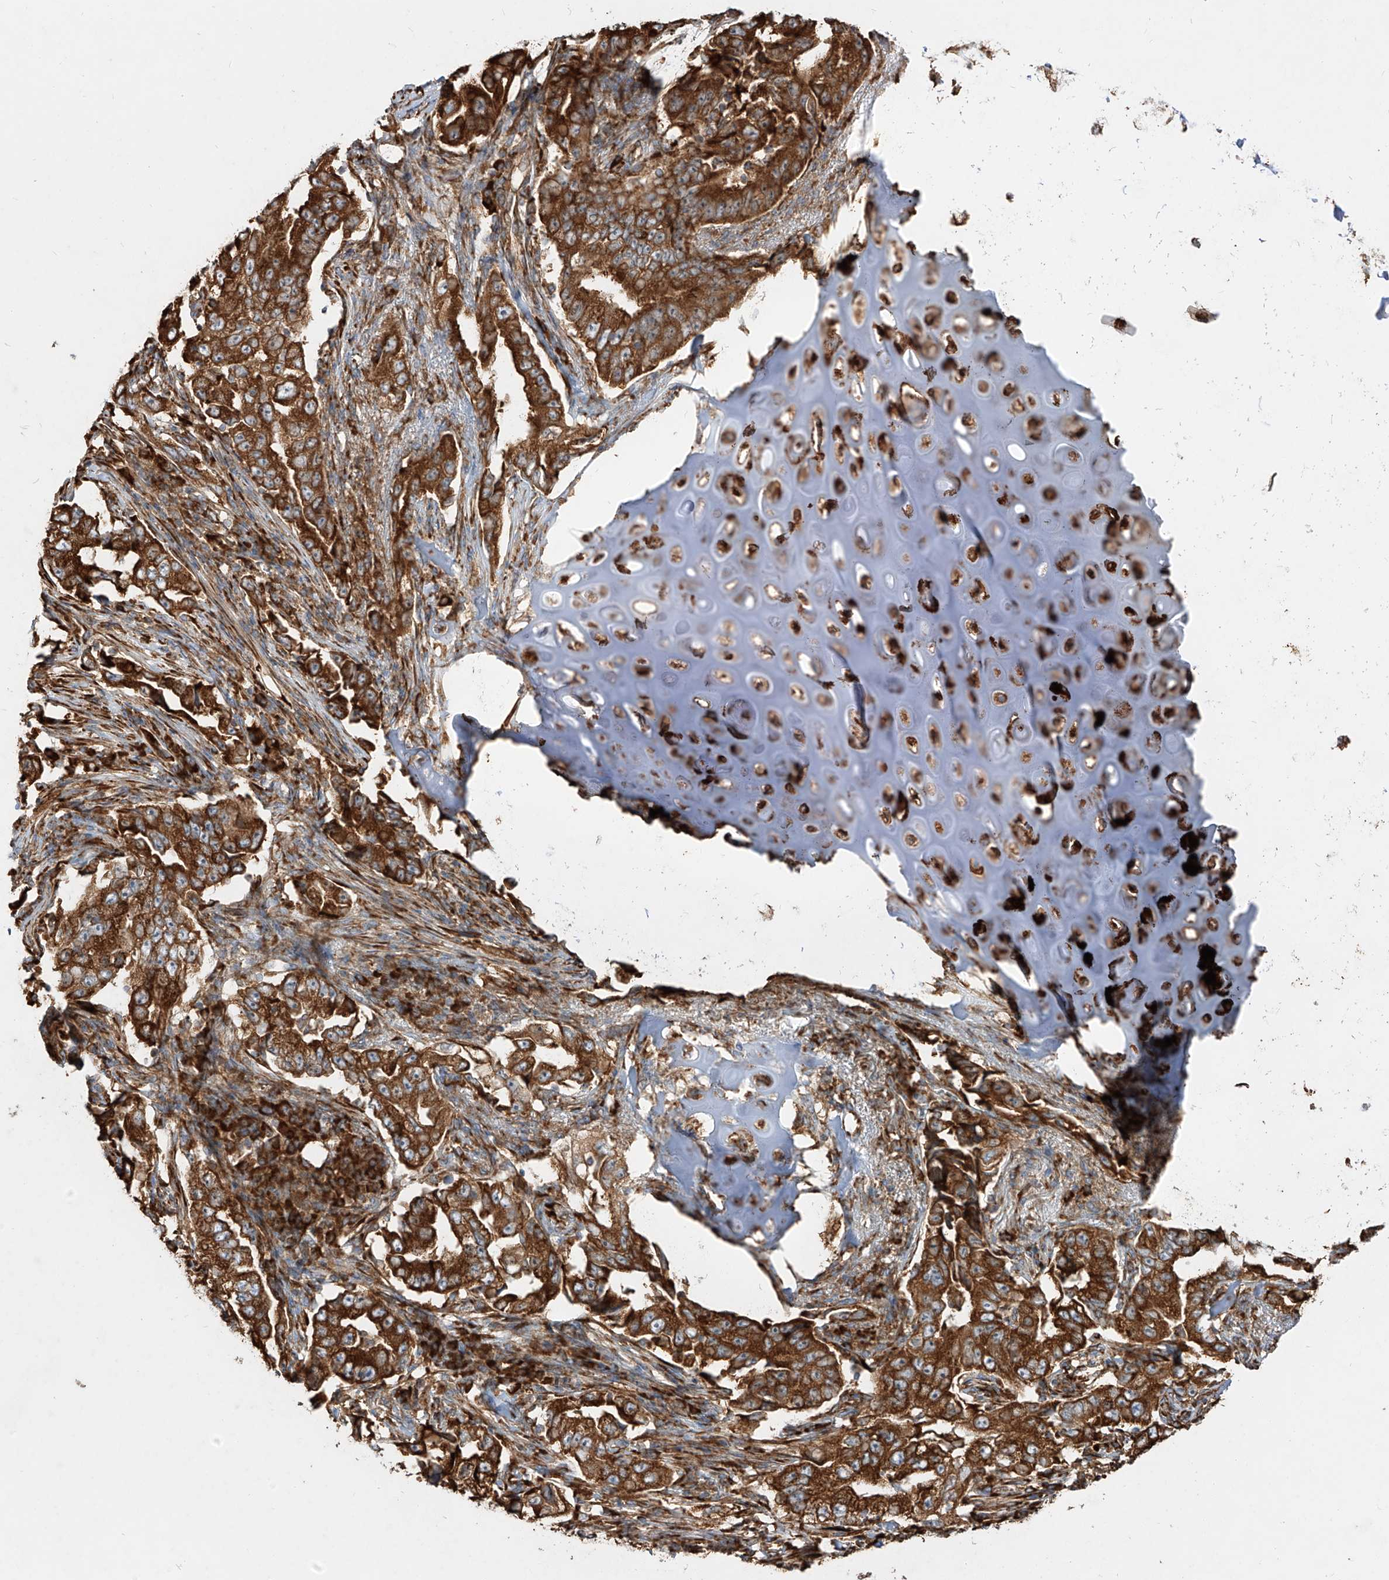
{"staining": {"intensity": "strong", "quantity": ">75%", "location": "cytoplasmic/membranous"}, "tissue": "lung cancer", "cell_type": "Tumor cells", "image_type": "cancer", "snomed": [{"axis": "morphology", "description": "Adenocarcinoma, NOS"}, {"axis": "topography", "description": "Lung"}], "caption": "Protein expression analysis of adenocarcinoma (lung) shows strong cytoplasmic/membranous staining in approximately >75% of tumor cells. (brown staining indicates protein expression, while blue staining denotes nuclei).", "gene": "RPS25", "patient": {"sex": "female", "age": 51}}